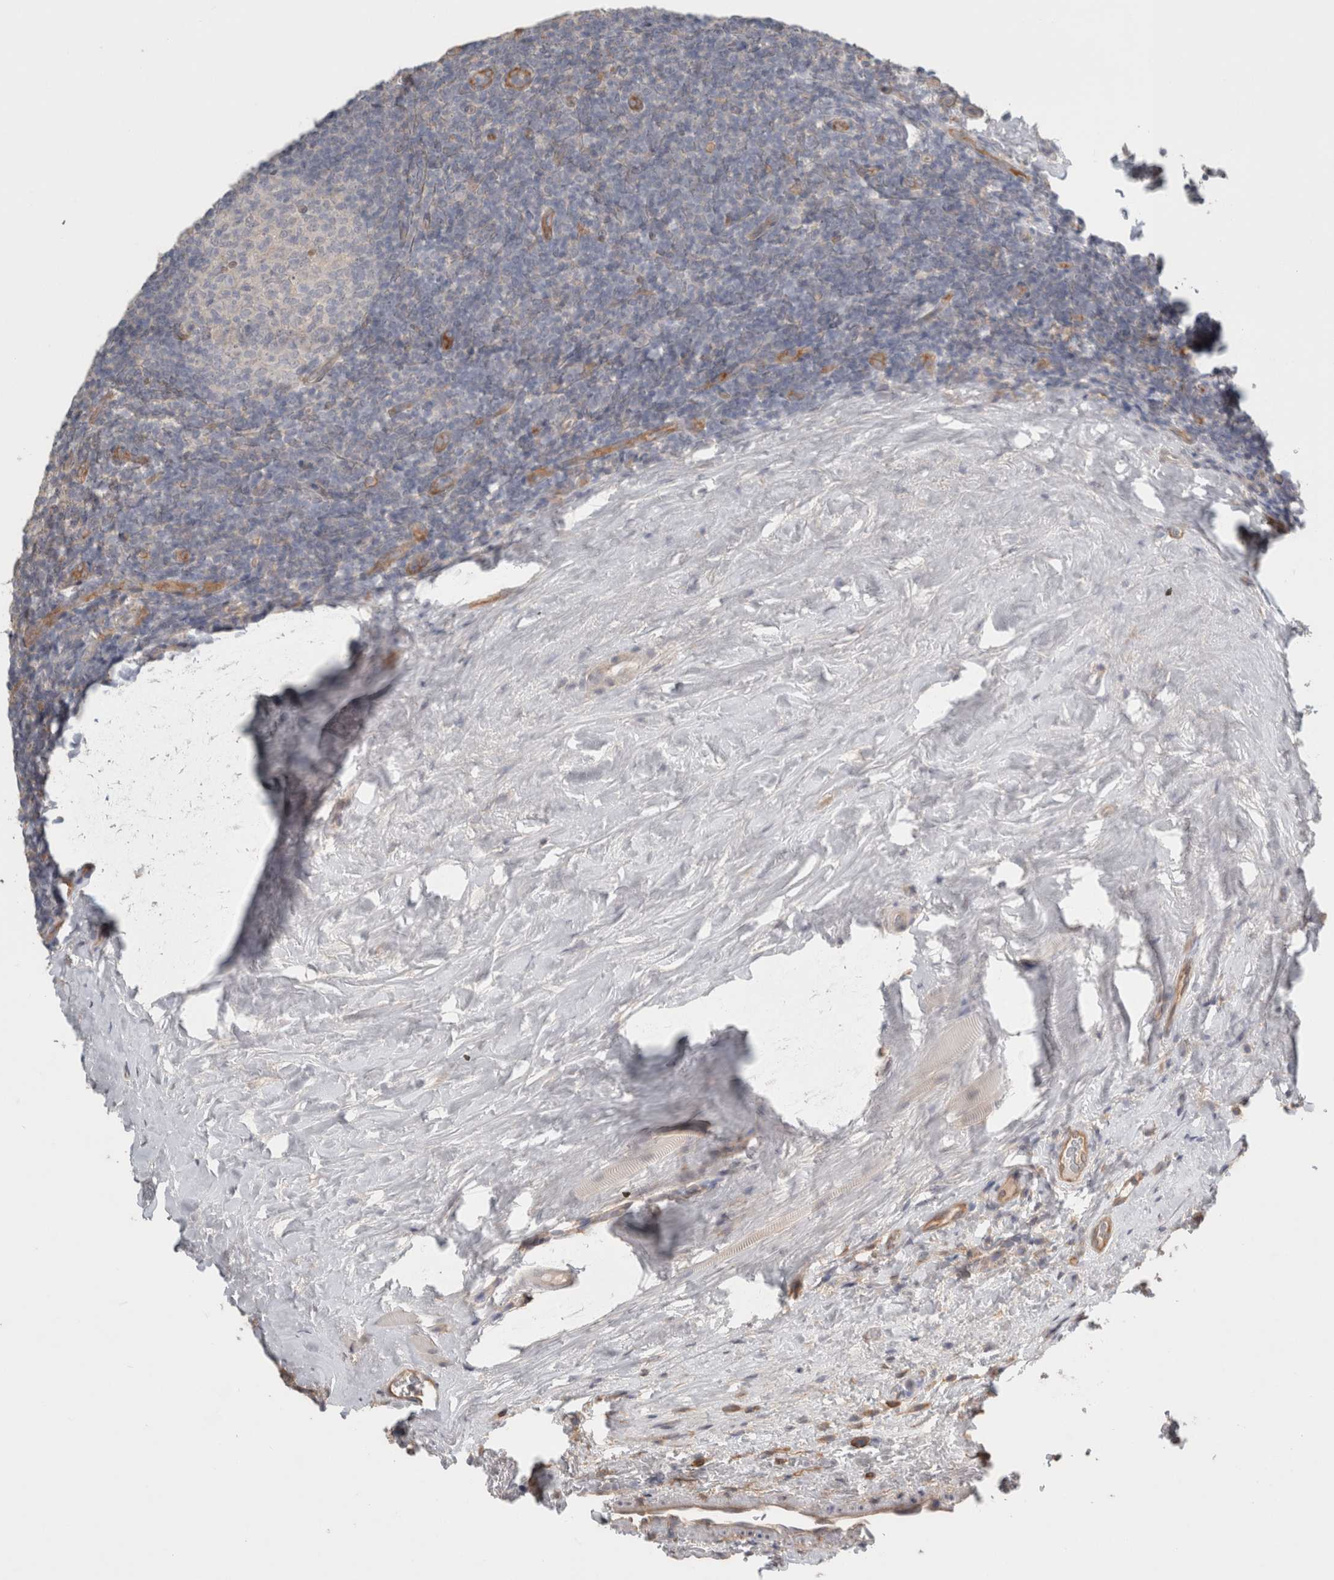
{"staining": {"intensity": "negative", "quantity": "none", "location": "none"}, "tissue": "tonsil", "cell_type": "Germinal center cells", "image_type": "normal", "snomed": [{"axis": "morphology", "description": "Normal tissue, NOS"}, {"axis": "topography", "description": "Tonsil"}], "caption": "IHC of unremarkable human tonsil exhibits no staining in germinal center cells.", "gene": "RASAL2", "patient": {"sex": "male", "age": 37}}